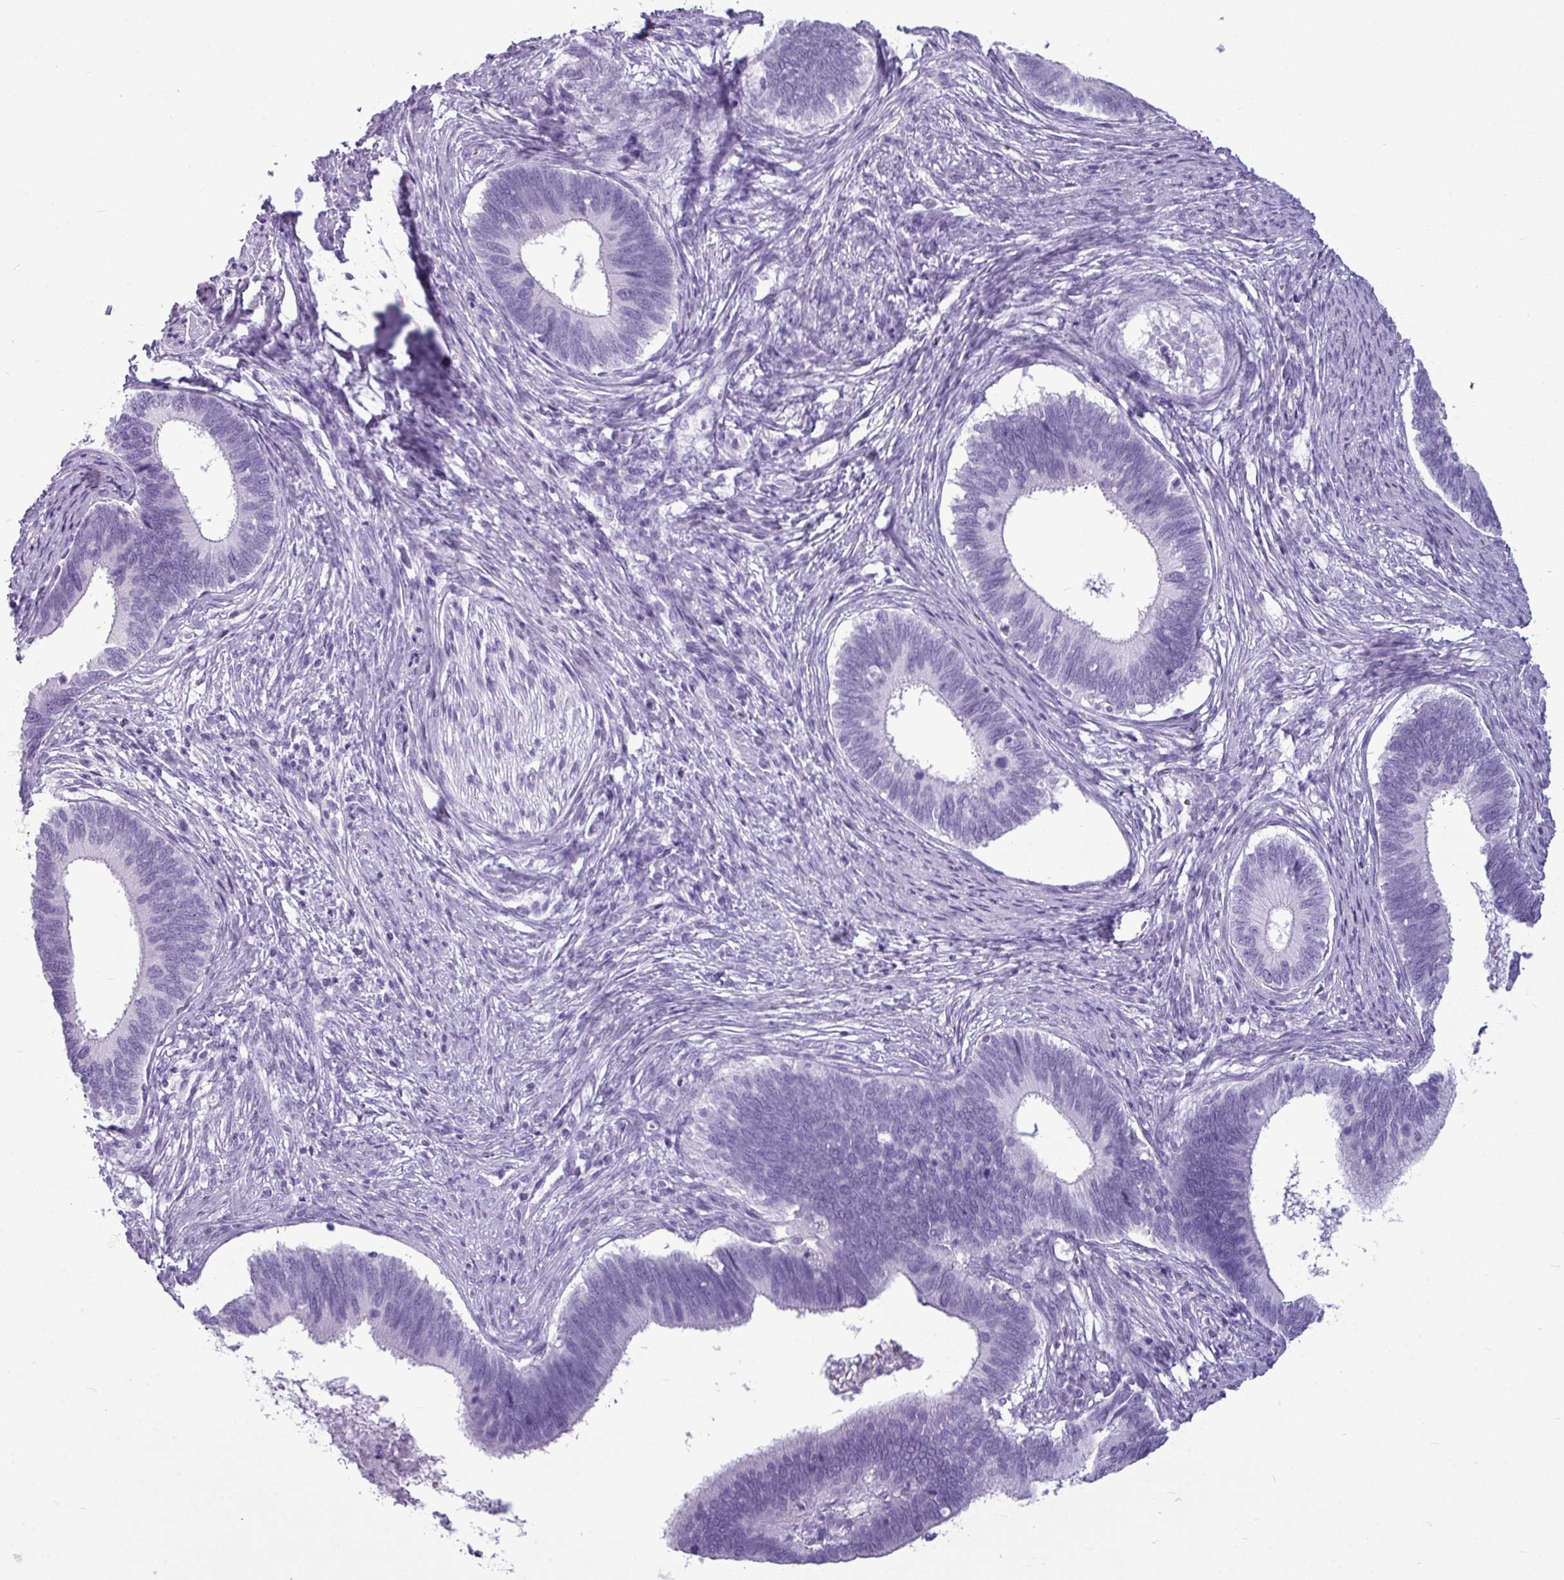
{"staining": {"intensity": "negative", "quantity": "none", "location": "none"}, "tissue": "cervical cancer", "cell_type": "Tumor cells", "image_type": "cancer", "snomed": [{"axis": "morphology", "description": "Adenocarcinoma, NOS"}, {"axis": "topography", "description": "Cervix"}], "caption": "Human cervical cancer (adenocarcinoma) stained for a protein using immunohistochemistry (IHC) displays no positivity in tumor cells.", "gene": "AMY1B", "patient": {"sex": "female", "age": 42}}